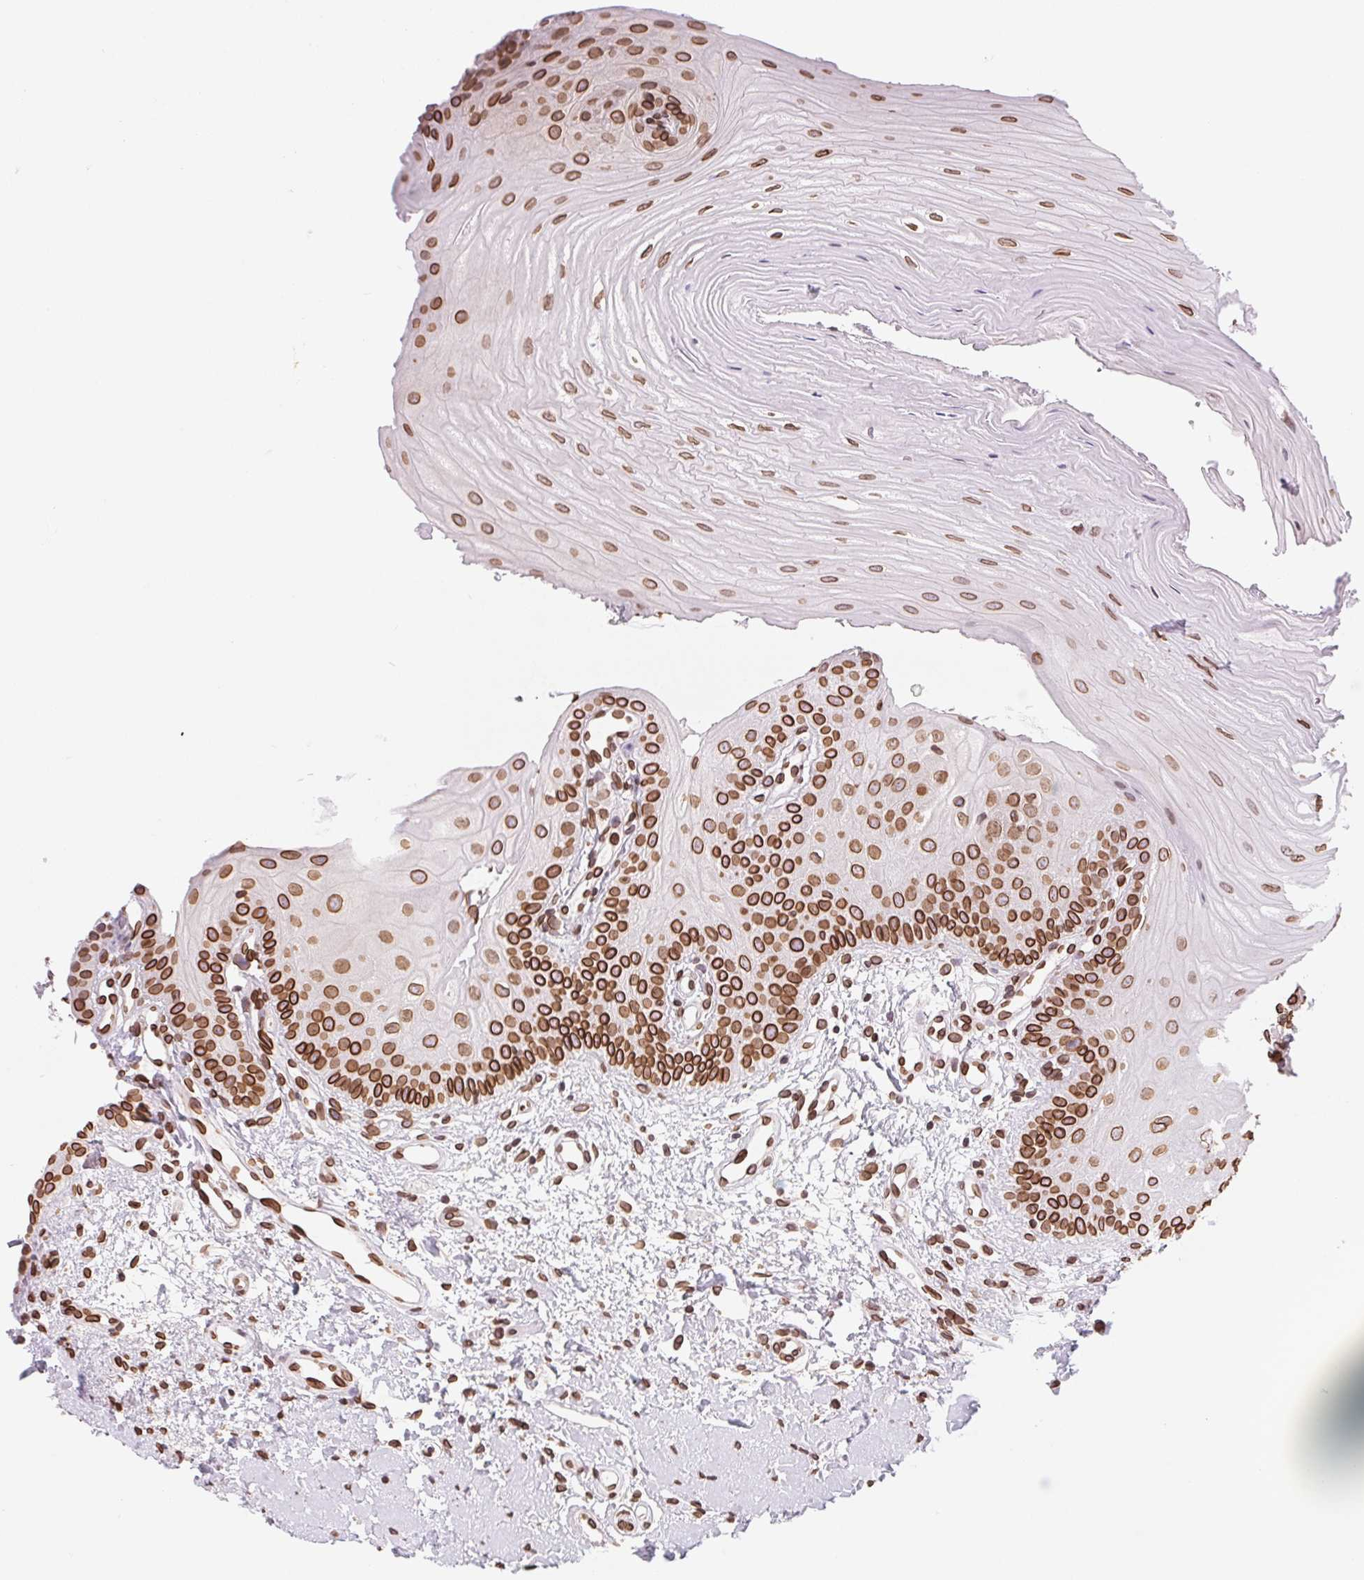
{"staining": {"intensity": "strong", "quantity": ">75%", "location": "cytoplasmic/membranous,nuclear"}, "tissue": "oral mucosa", "cell_type": "Squamous epithelial cells", "image_type": "normal", "snomed": [{"axis": "morphology", "description": "Normal tissue, NOS"}, {"axis": "topography", "description": "Oral tissue"}], "caption": "The image shows immunohistochemical staining of benign oral mucosa. There is strong cytoplasmic/membranous,nuclear positivity is identified in about >75% of squamous epithelial cells.", "gene": "LMNB2", "patient": {"sex": "female", "age": 73}}